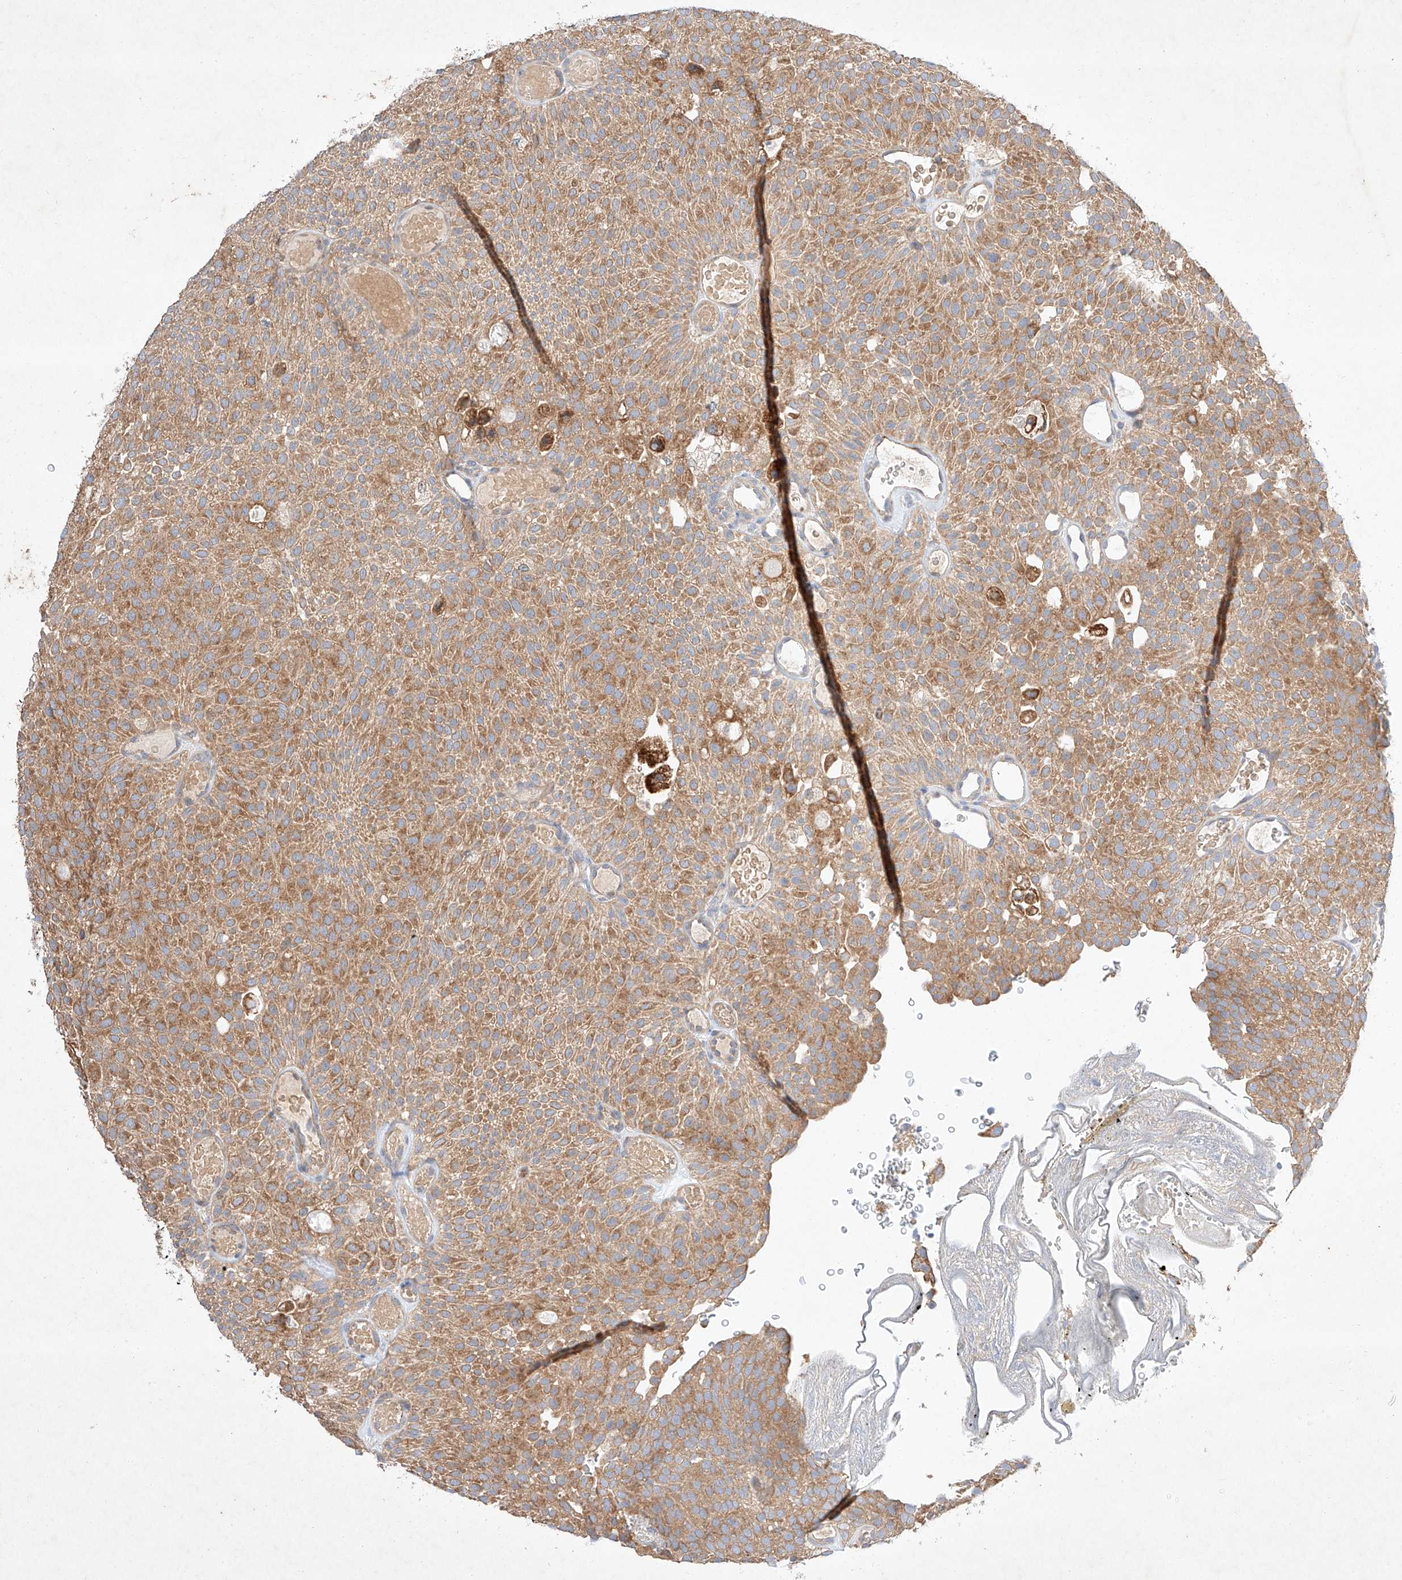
{"staining": {"intensity": "moderate", "quantity": ">75%", "location": "cytoplasmic/membranous"}, "tissue": "urothelial cancer", "cell_type": "Tumor cells", "image_type": "cancer", "snomed": [{"axis": "morphology", "description": "Urothelial carcinoma, Low grade"}, {"axis": "topography", "description": "Urinary bladder"}], "caption": "About >75% of tumor cells in human low-grade urothelial carcinoma exhibit moderate cytoplasmic/membranous protein positivity as visualized by brown immunohistochemical staining.", "gene": "C6orf118", "patient": {"sex": "male", "age": 78}}